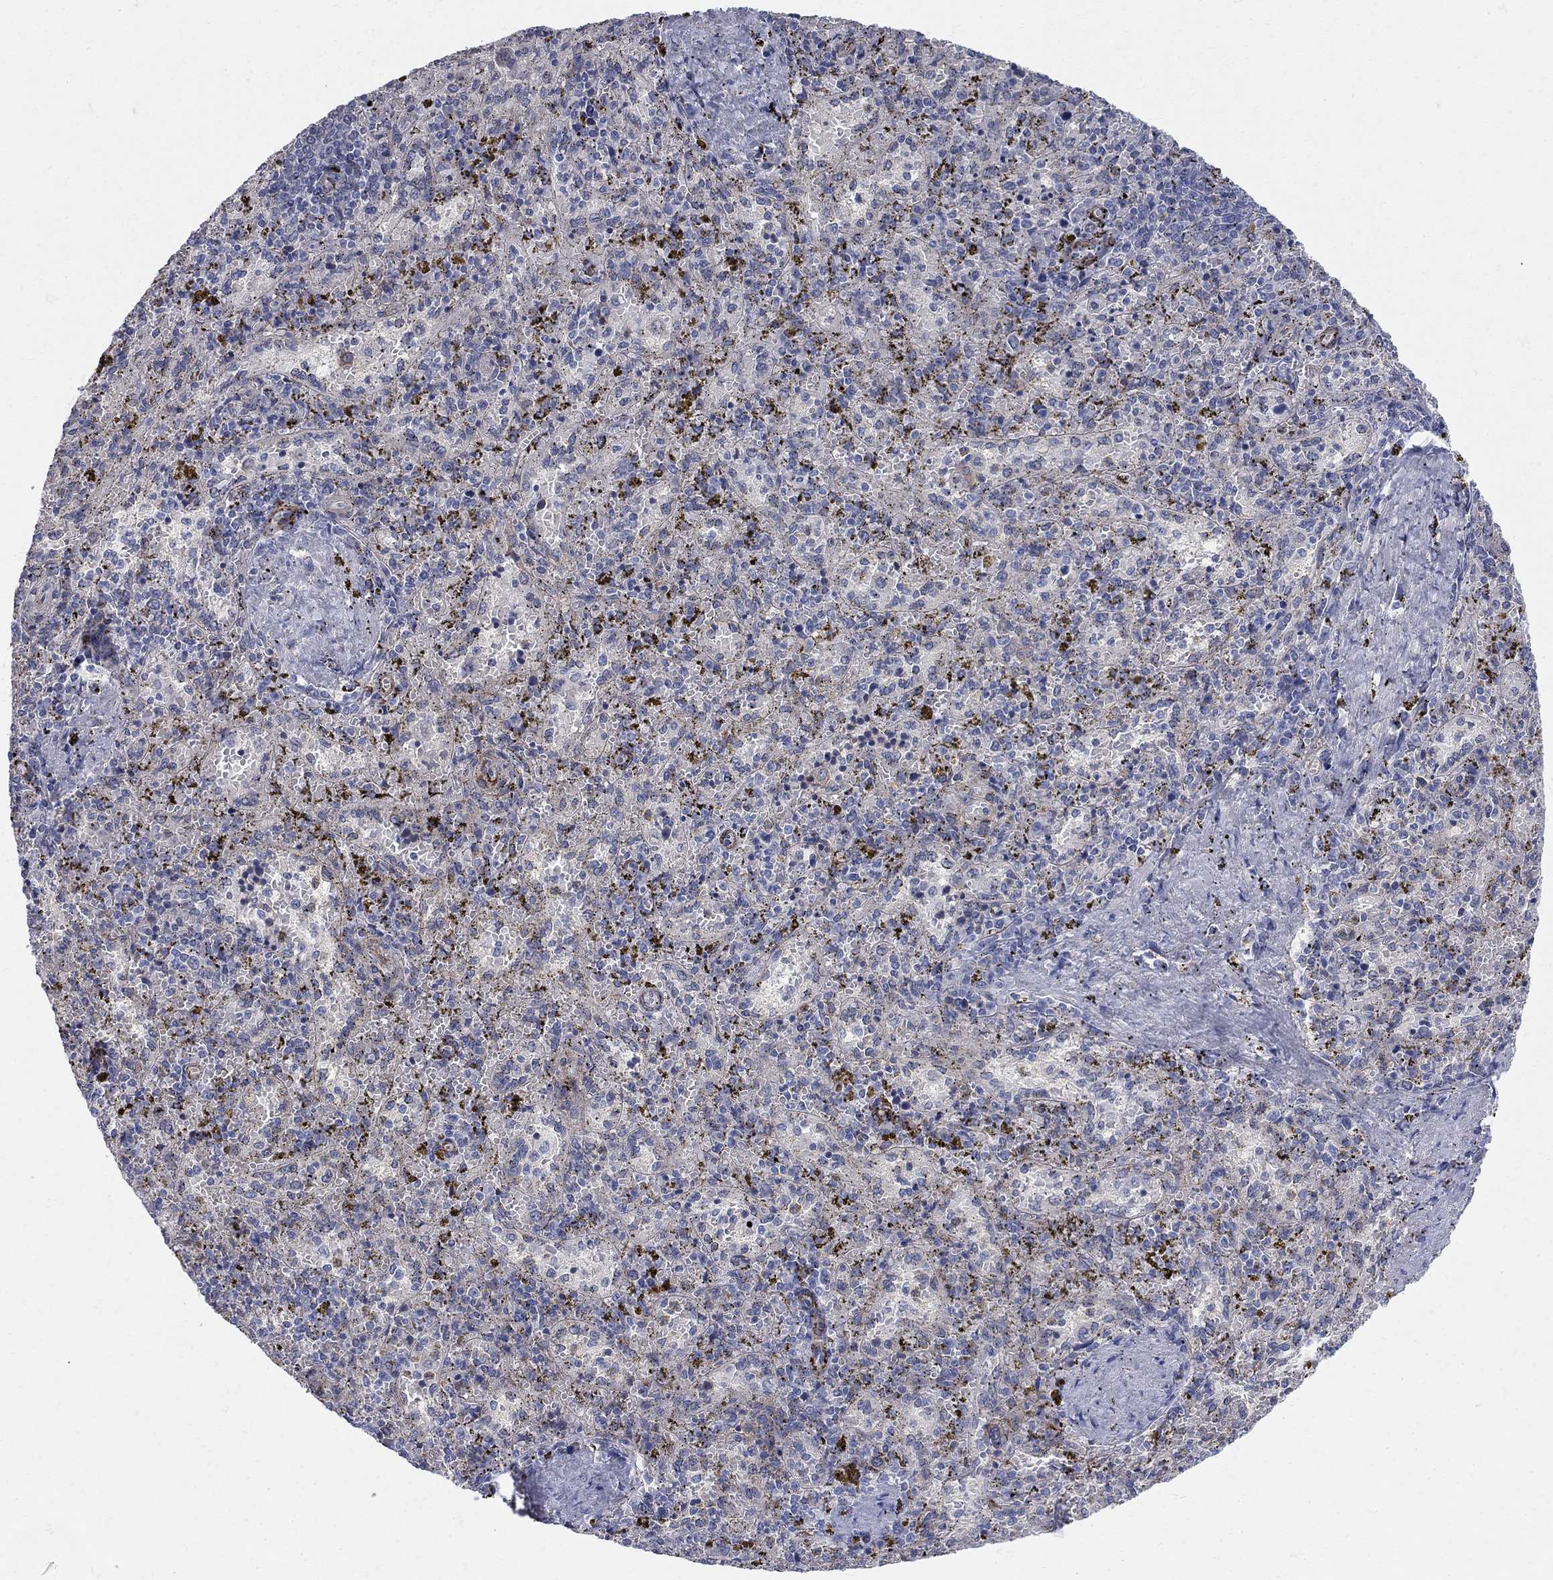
{"staining": {"intensity": "negative", "quantity": "none", "location": "none"}, "tissue": "spleen", "cell_type": "Cells in red pulp", "image_type": "normal", "snomed": [{"axis": "morphology", "description": "Normal tissue, NOS"}, {"axis": "topography", "description": "Spleen"}], "caption": "The histopathology image reveals no significant positivity in cells in red pulp of spleen.", "gene": "SEPTIN8", "patient": {"sex": "female", "age": 50}}